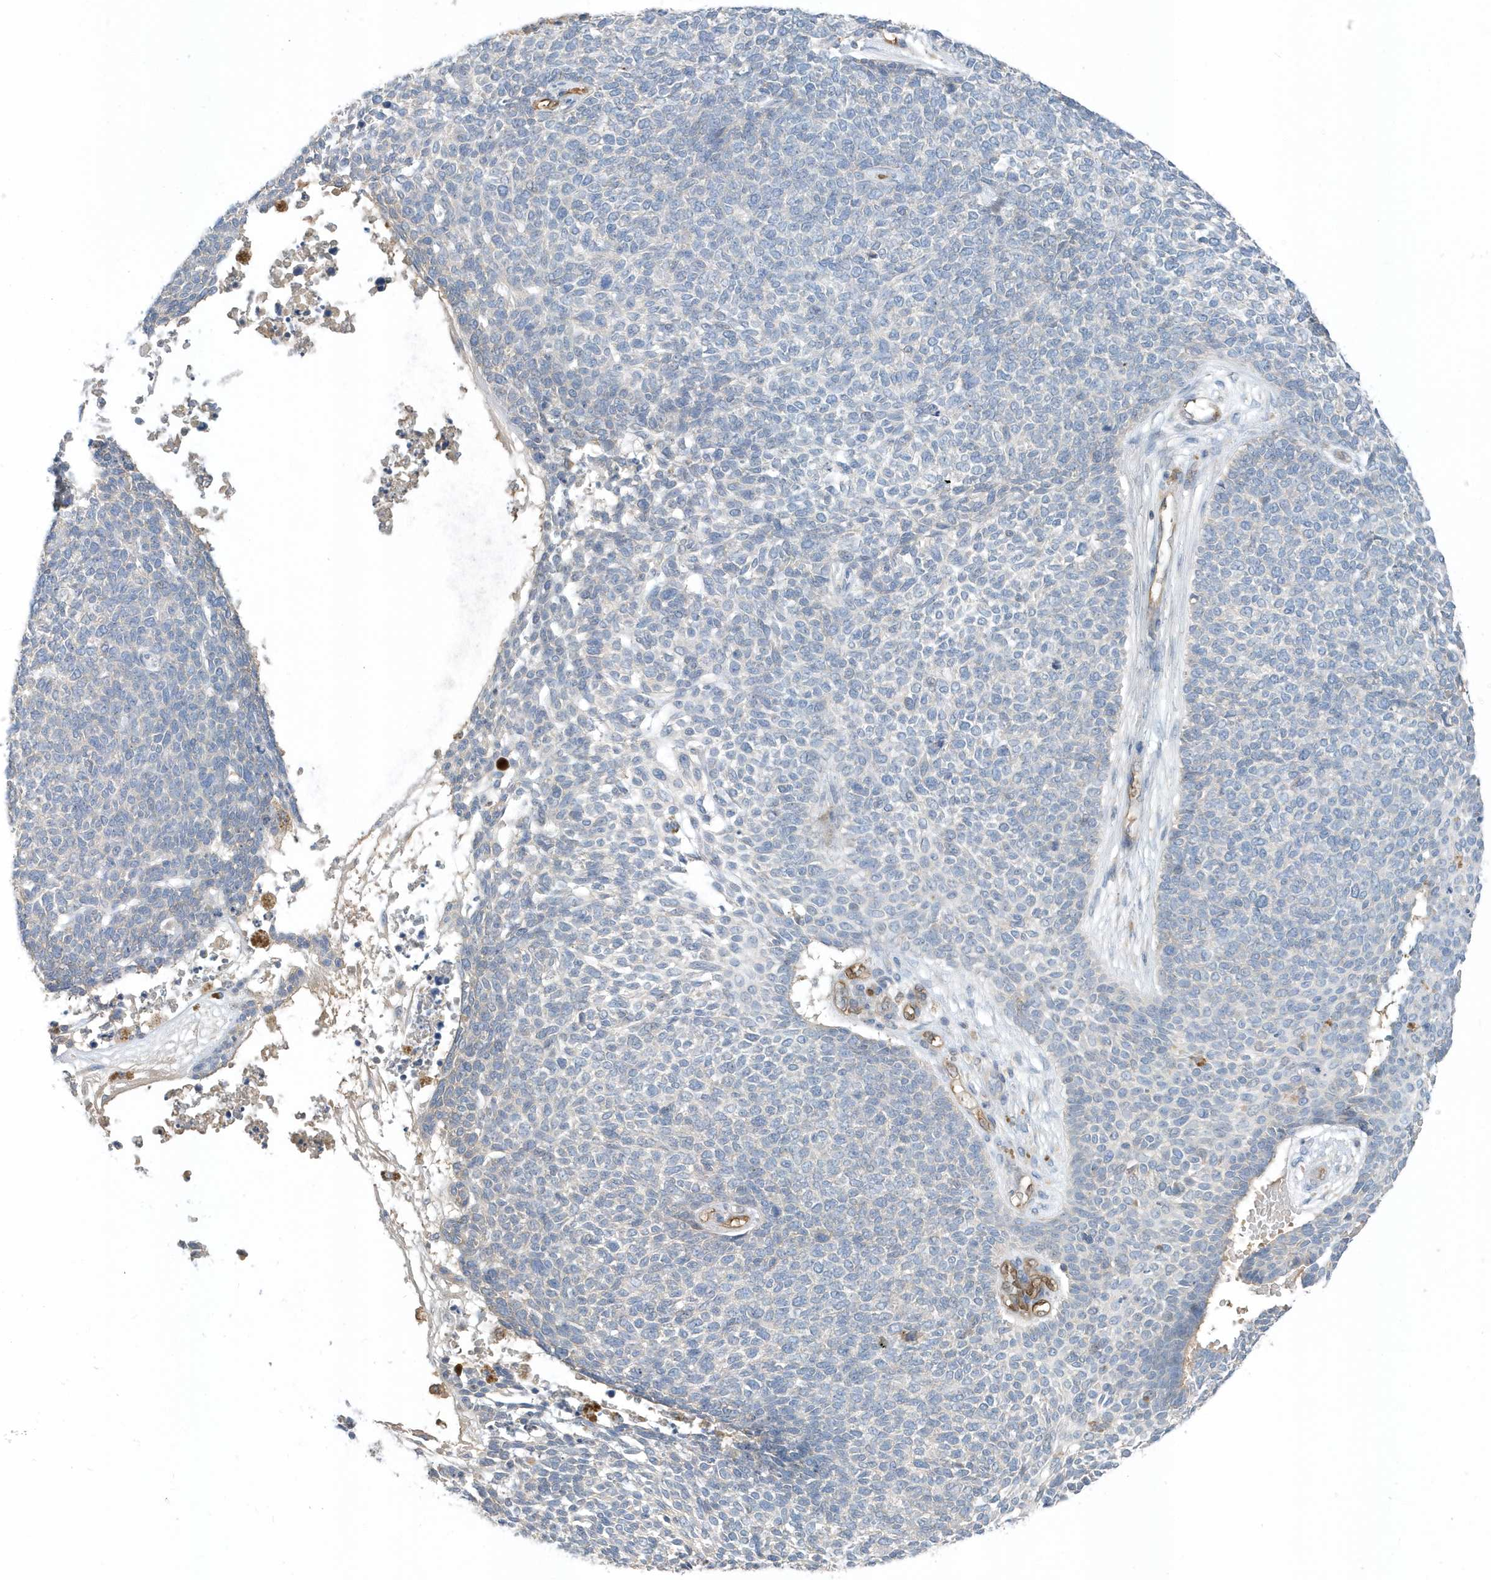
{"staining": {"intensity": "negative", "quantity": "none", "location": "none"}, "tissue": "skin cancer", "cell_type": "Tumor cells", "image_type": "cancer", "snomed": [{"axis": "morphology", "description": "Basal cell carcinoma"}, {"axis": "topography", "description": "Skin"}], "caption": "Tumor cells show no significant expression in skin cancer (basal cell carcinoma).", "gene": "USP53", "patient": {"sex": "female", "age": 84}}